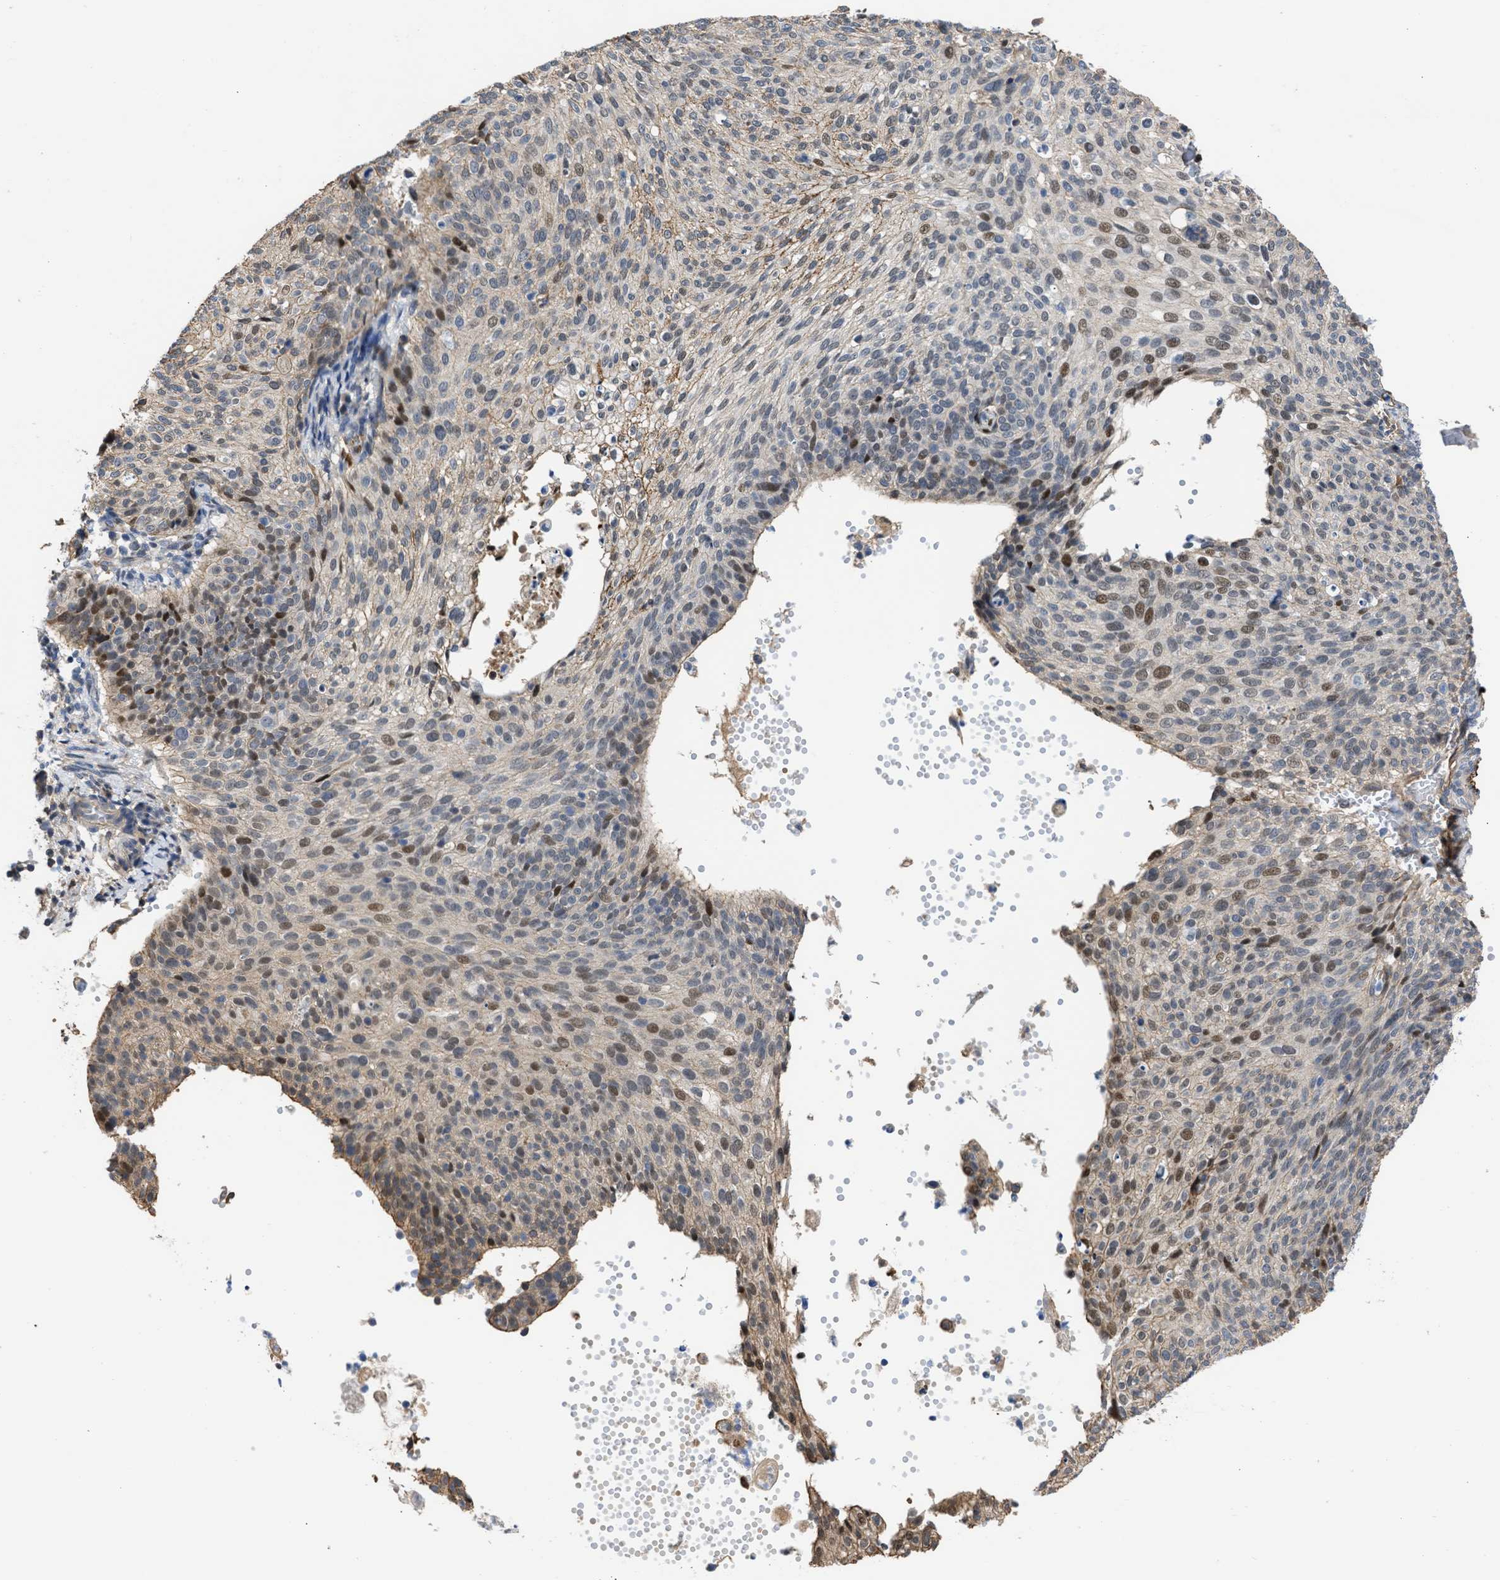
{"staining": {"intensity": "moderate", "quantity": ">75%", "location": "cytoplasmic/membranous,nuclear"}, "tissue": "cervical cancer", "cell_type": "Tumor cells", "image_type": "cancer", "snomed": [{"axis": "morphology", "description": "Squamous cell carcinoma, NOS"}, {"axis": "topography", "description": "Cervix"}], "caption": "Approximately >75% of tumor cells in cervical cancer (squamous cell carcinoma) show moderate cytoplasmic/membranous and nuclear protein expression as visualized by brown immunohistochemical staining.", "gene": "MAS1L", "patient": {"sex": "female", "age": 70}}